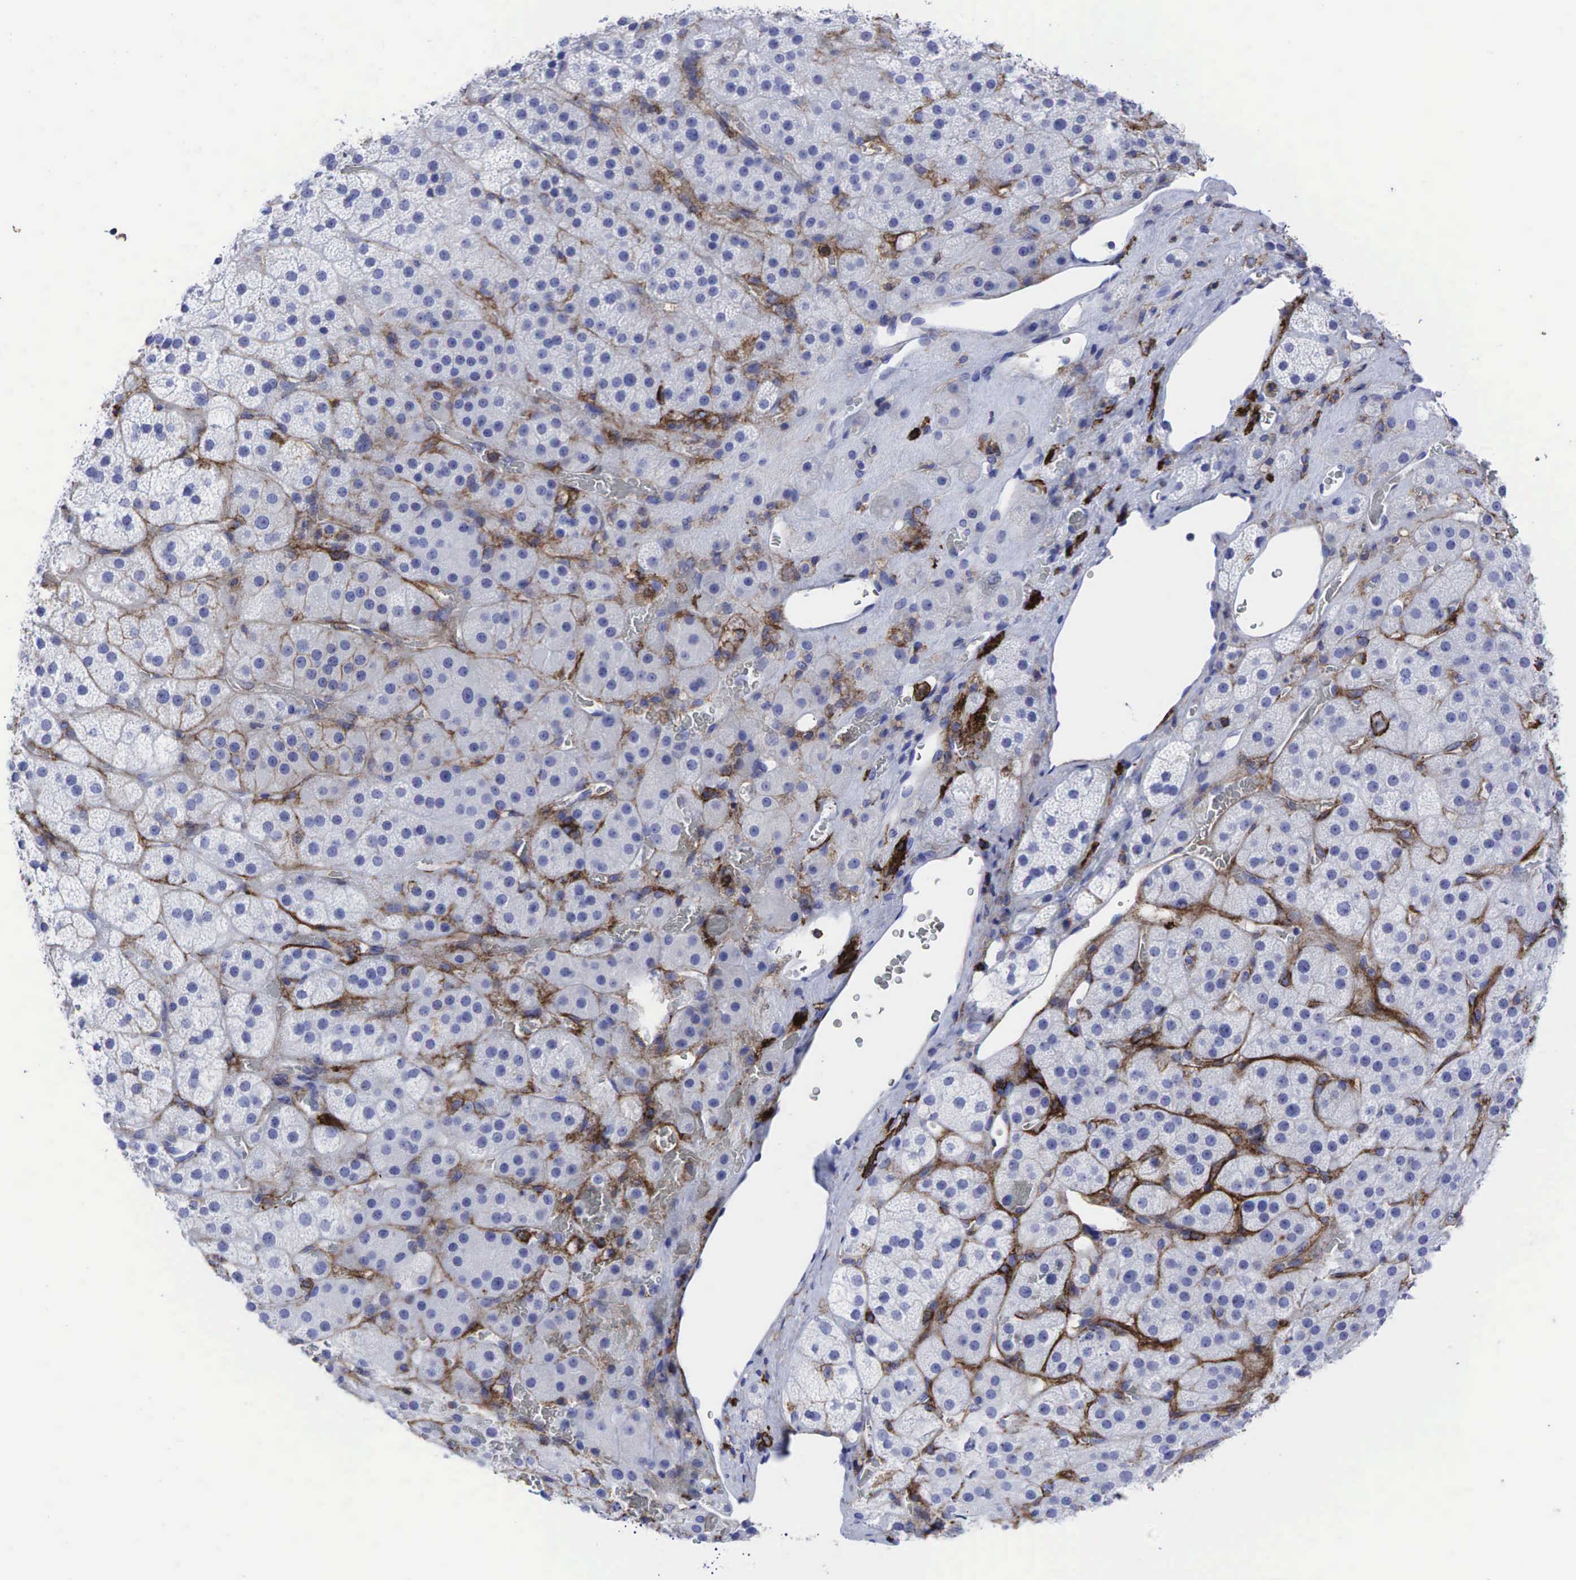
{"staining": {"intensity": "moderate", "quantity": "<25%", "location": "cytoplasmic/membranous"}, "tissue": "adrenal gland", "cell_type": "Glandular cells", "image_type": "normal", "snomed": [{"axis": "morphology", "description": "Normal tissue, NOS"}, {"axis": "topography", "description": "Adrenal gland"}], "caption": "Immunohistochemical staining of normal human adrenal gland reveals <25% levels of moderate cytoplasmic/membranous protein expression in approximately <25% of glandular cells. The staining was performed using DAB, with brown indicating positive protein expression. Nuclei are stained blue with hematoxylin.", "gene": "CD44", "patient": {"sex": "male", "age": 57}}